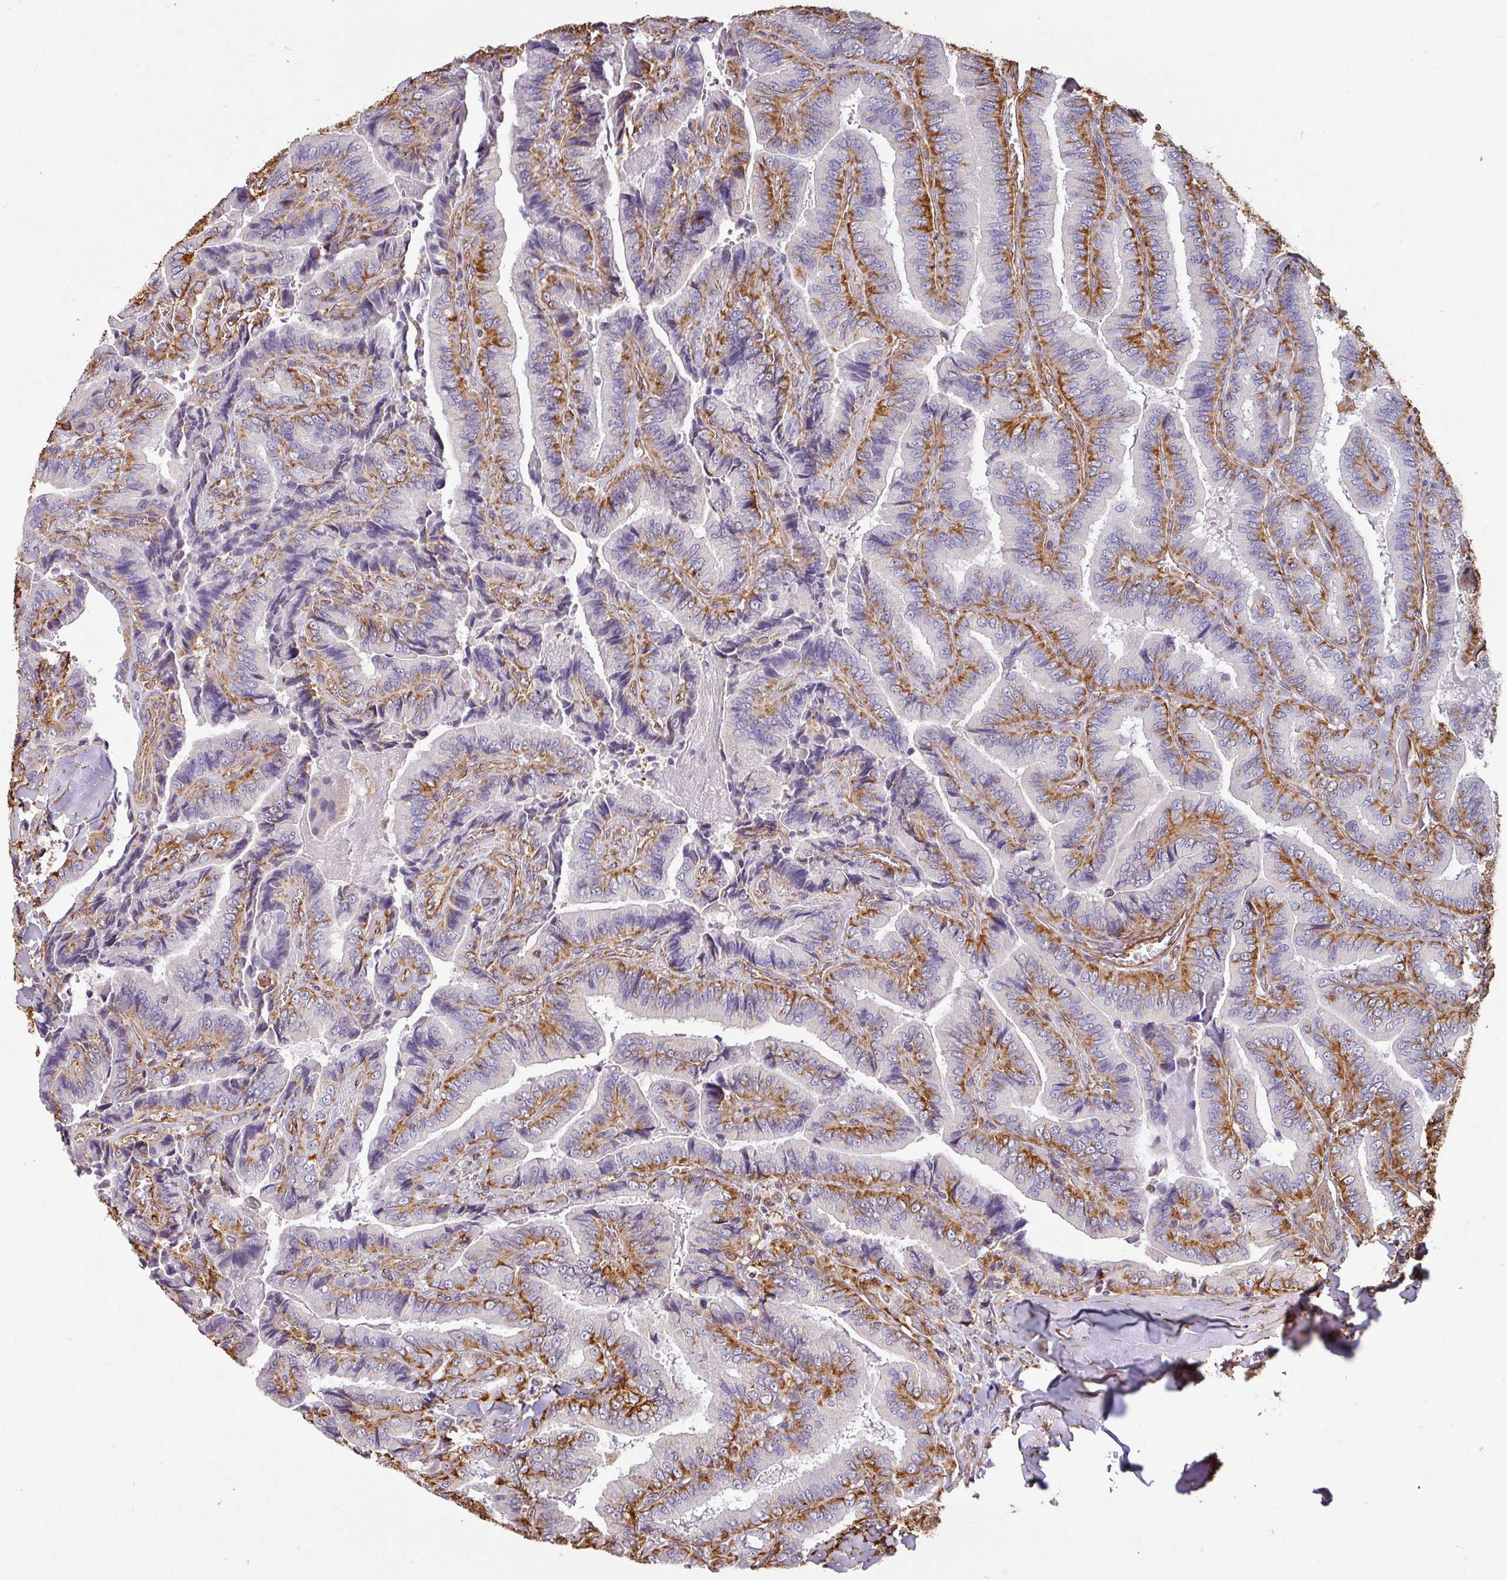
{"staining": {"intensity": "moderate", "quantity": "25%-75%", "location": "cytoplasmic/membranous"}, "tissue": "thyroid cancer", "cell_type": "Tumor cells", "image_type": "cancer", "snomed": [{"axis": "morphology", "description": "Papillary adenocarcinoma, NOS"}, {"axis": "topography", "description": "Thyroid gland"}], "caption": "Immunohistochemistry (IHC) of thyroid cancer reveals medium levels of moderate cytoplasmic/membranous positivity in approximately 25%-75% of tumor cells.", "gene": "ZNF280C", "patient": {"sex": "male", "age": 61}}